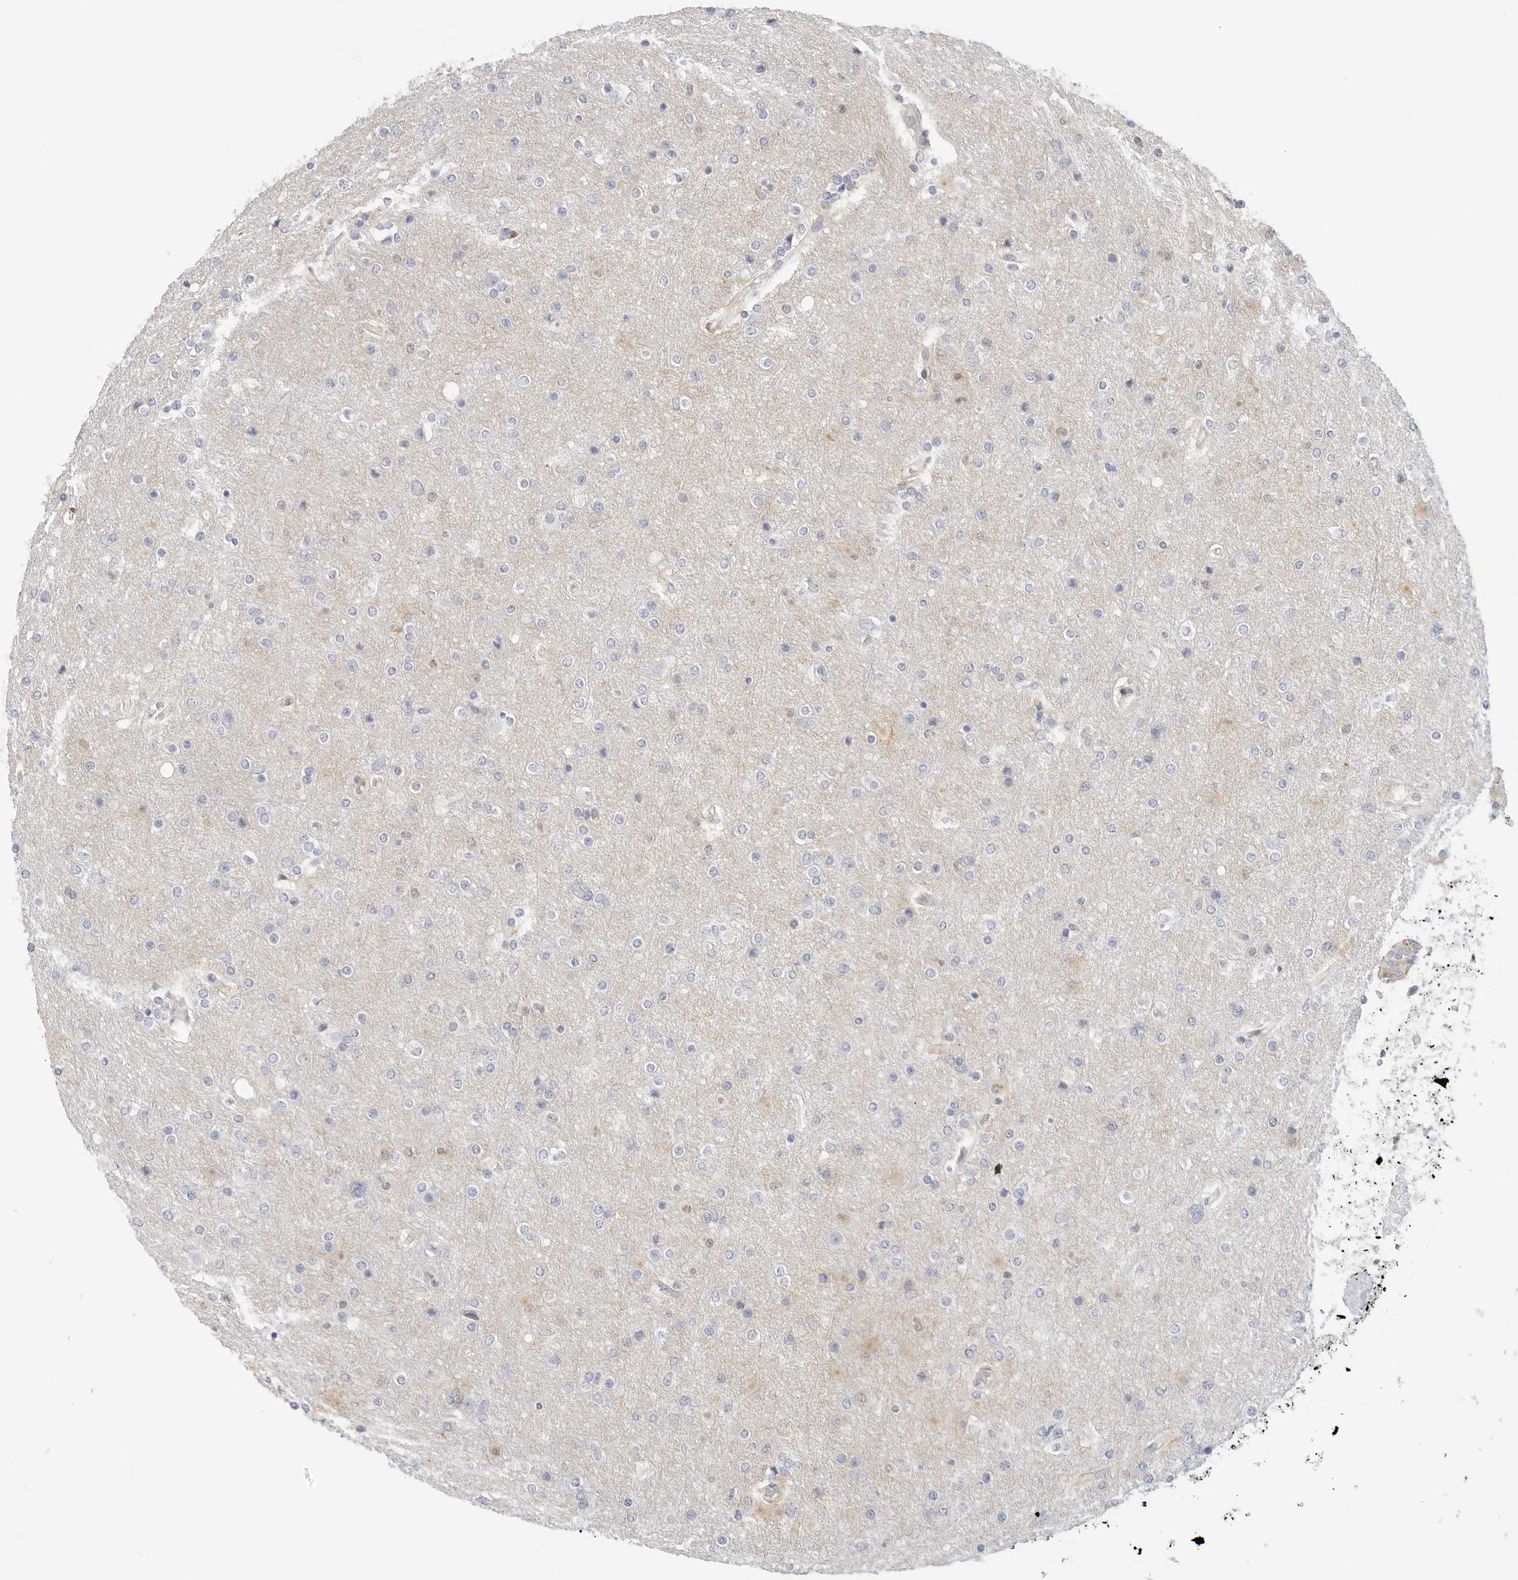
{"staining": {"intensity": "negative", "quantity": "none", "location": "none"}, "tissue": "glioma", "cell_type": "Tumor cells", "image_type": "cancer", "snomed": [{"axis": "morphology", "description": "Glioma, malignant, High grade"}, {"axis": "topography", "description": "Cerebral cortex"}], "caption": "Glioma was stained to show a protein in brown. There is no significant expression in tumor cells.", "gene": "SLC9A3R1", "patient": {"sex": "female", "age": 36}}